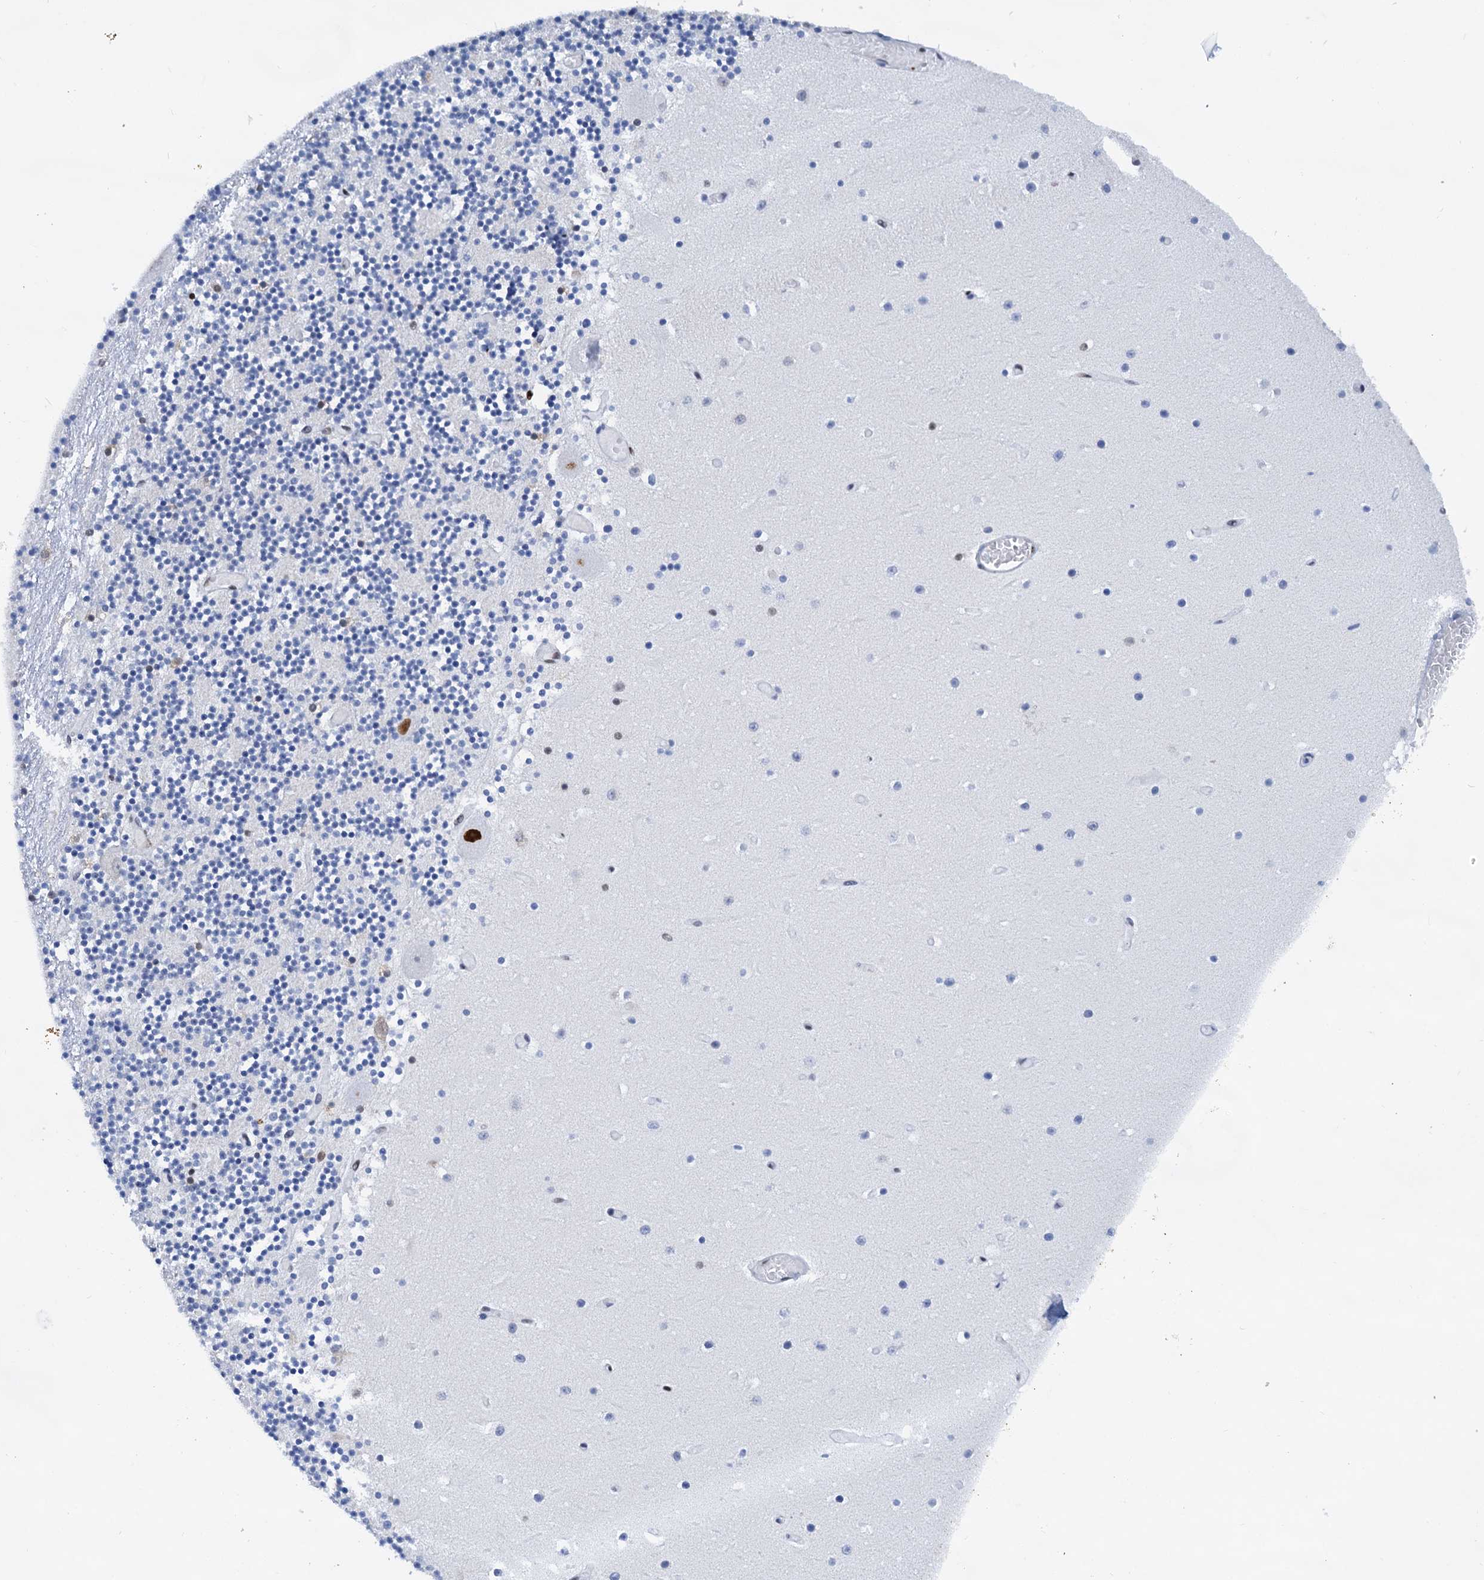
{"staining": {"intensity": "strong", "quantity": "25%-75%", "location": "nuclear"}, "tissue": "cerebellum", "cell_type": "Cells in granular layer", "image_type": "normal", "snomed": [{"axis": "morphology", "description": "Normal tissue, NOS"}, {"axis": "topography", "description": "Cerebellum"}], "caption": "IHC of benign cerebellum shows high levels of strong nuclear positivity in approximately 25%-75% of cells in granular layer.", "gene": "SLTM", "patient": {"sex": "female", "age": 28}}